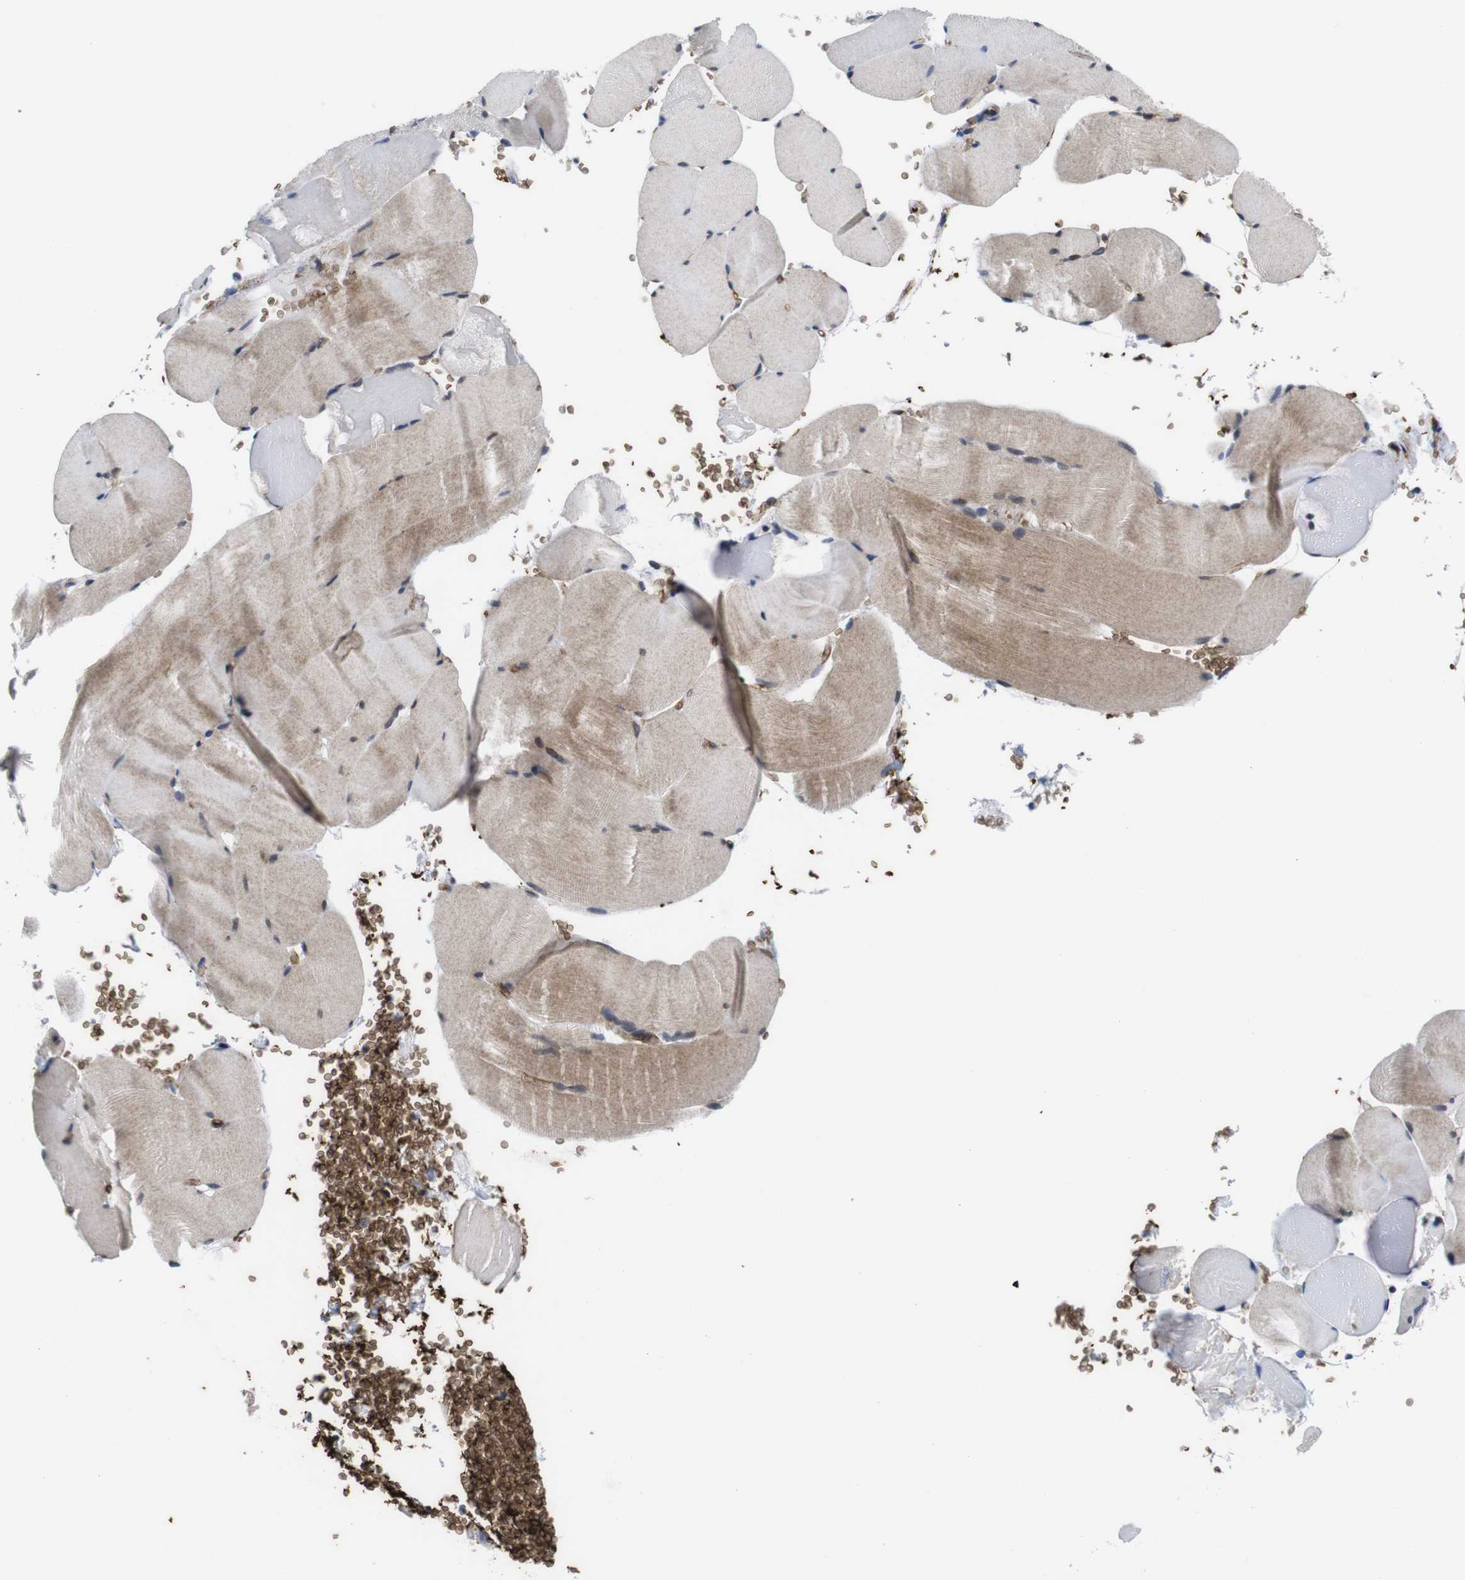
{"staining": {"intensity": "moderate", "quantity": "25%-75%", "location": "cytoplasmic/membranous"}, "tissue": "skeletal muscle", "cell_type": "Myocytes", "image_type": "normal", "snomed": [{"axis": "morphology", "description": "Normal tissue, NOS"}, {"axis": "topography", "description": "Skeletal muscle"}], "caption": "Protein staining displays moderate cytoplasmic/membranous positivity in approximately 25%-75% of myocytes in benign skeletal muscle.", "gene": "SOCS3", "patient": {"sex": "male", "age": 62}}